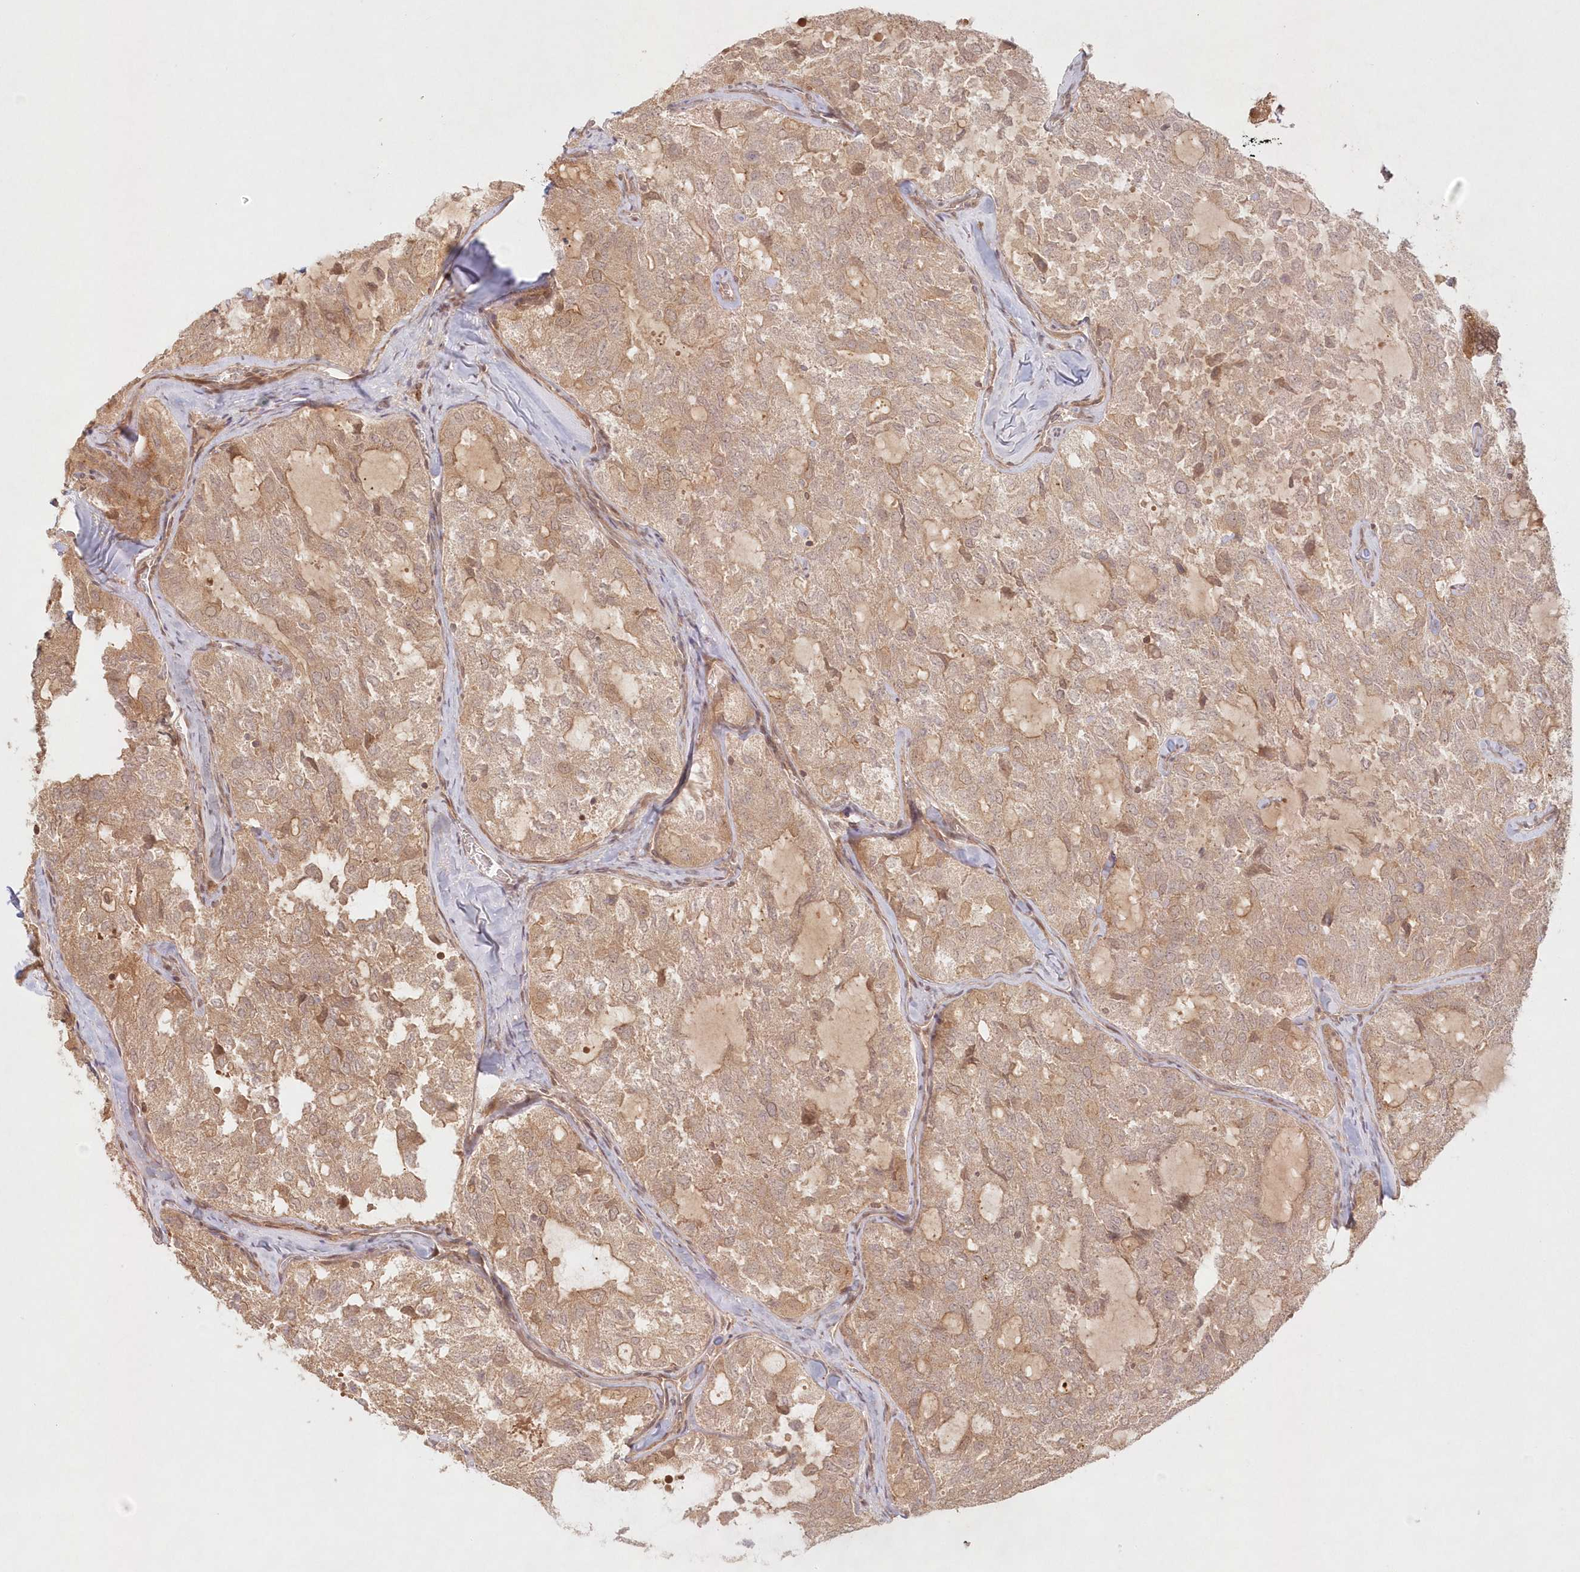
{"staining": {"intensity": "weak", "quantity": ">75%", "location": "cytoplasmic/membranous"}, "tissue": "thyroid cancer", "cell_type": "Tumor cells", "image_type": "cancer", "snomed": [{"axis": "morphology", "description": "Follicular adenoma carcinoma, NOS"}, {"axis": "topography", "description": "Thyroid gland"}], "caption": "This image exhibits follicular adenoma carcinoma (thyroid) stained with immunohistochemistry (IHC) to label a protein in brown. The cytoplasmic/membranous of tumor cells show weak positivity for the protein. Nuclei are counter-stained blue.", "gene": "KIAA0232", "patient": {"sex": "male", "age": 75}}